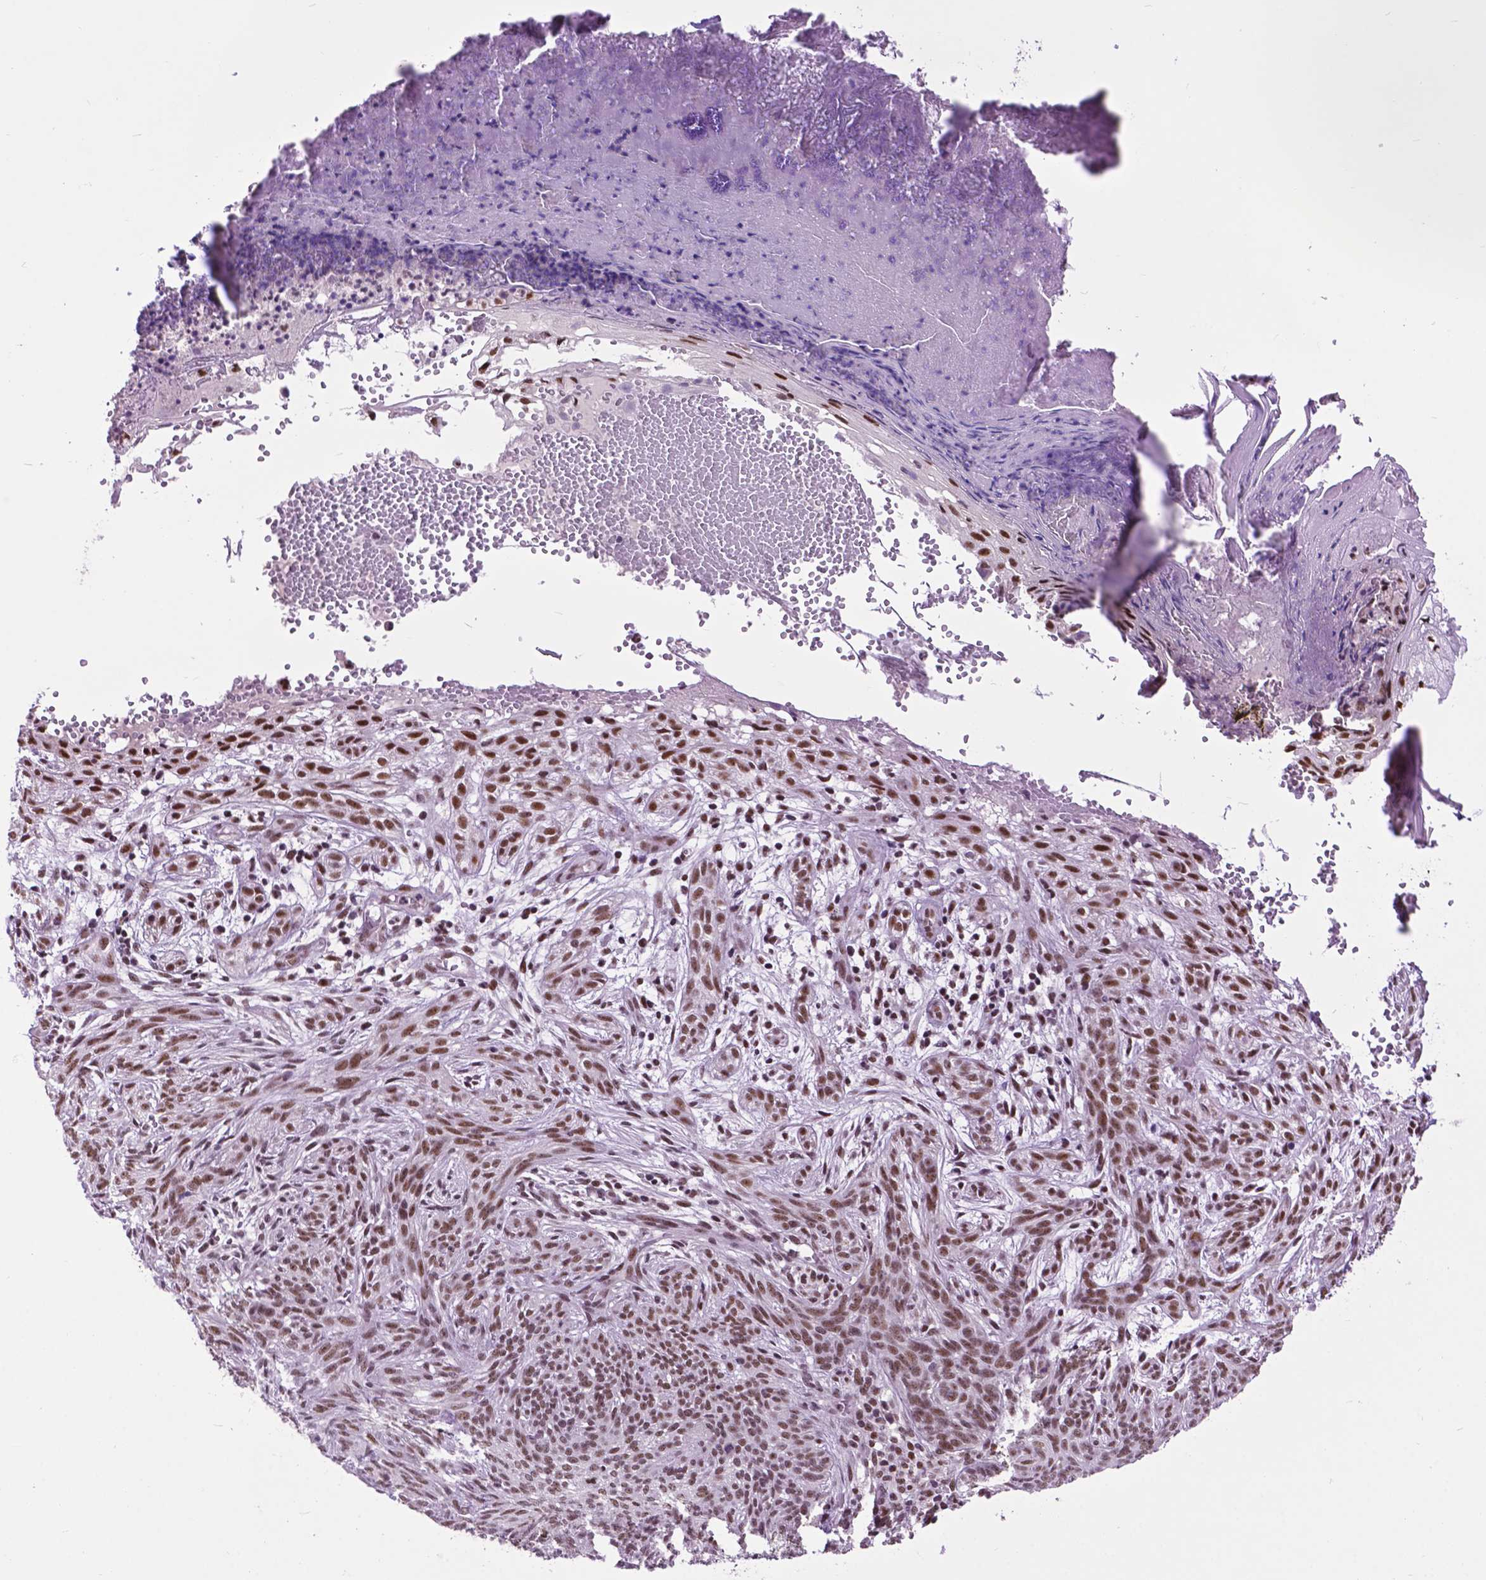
{"staining": {"intensity": "moderate", "quantity": ">75%", "location": "nuclear"}, "tissue": "skin cancer", "cell_type": "Tumor cells", "image_type": "cancer", "snomed": [{"axis": "morphology", "description": "Basal cell carcinoma"}, {"axis": "topography", "description": "Skin"}], "caption": "Immunohistochemistry (IHC) micrograph of neoplastic tissue: skin basal cell carcinoma stained using immunohistochemistry shows medium levels of moderate protein expression localized specifically in the nuclear of tumor cells, appearing as a nuclear brown color.", "gene": "EAF1", "patient": {"sex": "male", "age": 84}}